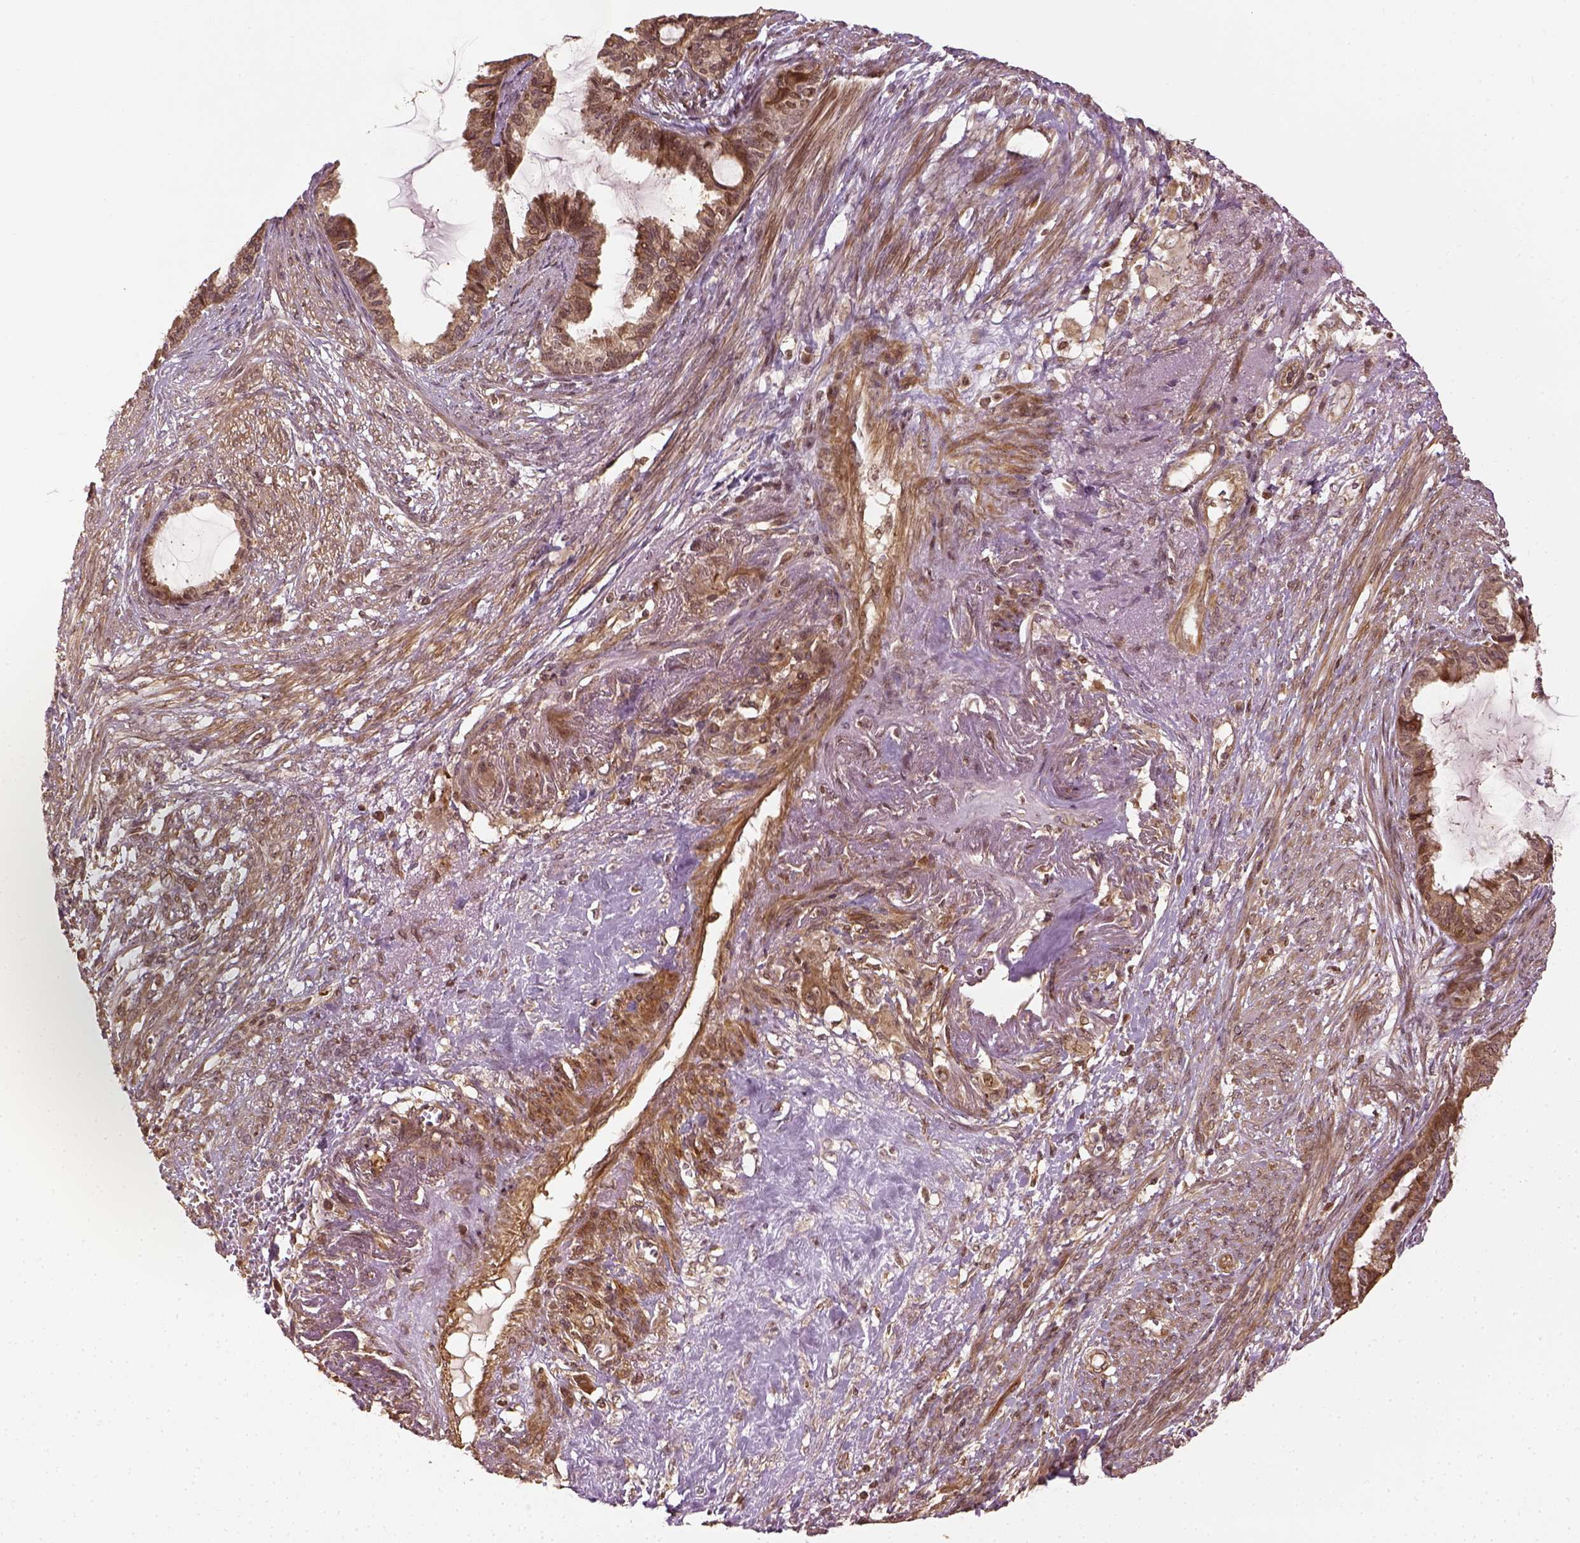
{"staining": {"intensity": "moderate", "quantity": ">75%", "location": "cytoplasmic/membranous"}, "tissue": "endometrial cancer", "cell_type": "Tumor cells", "image_type": "cancer", "snomed": [{"axis": "morphology", "description": "Adenocarcinoma, NOS"}, {"axis": "topography", "description": "Endometrium"}], "caption": "The micrograph exhibits a brown stain indicating the presence of a protein in the cytoplasmic/membranous of tumor cells in adenocarcinoma (endometrial).", "gene": "VEGFA", "patient": {"sex": "female", "age": 86}}